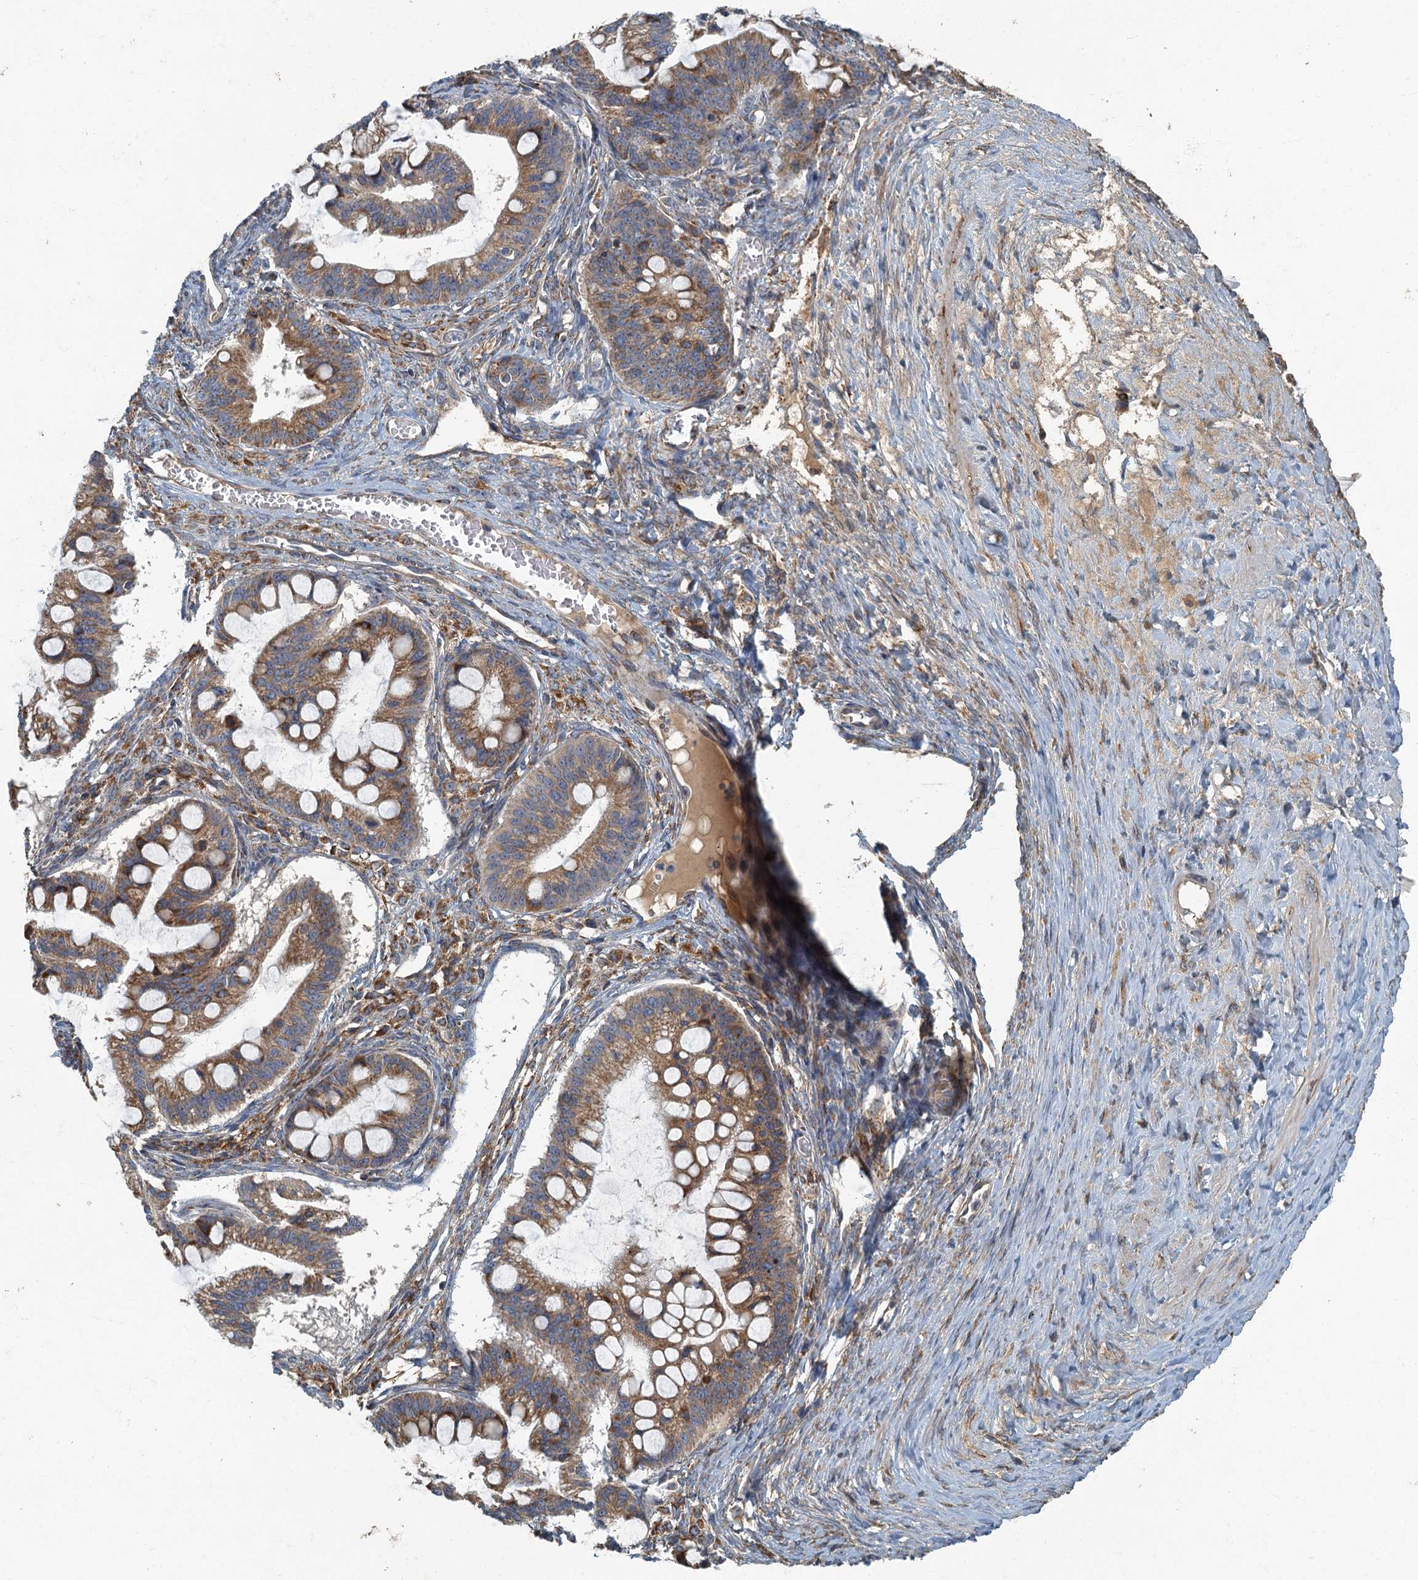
{"staining": {"intensity": "moderate", "quantity": ">75%", "location": "cytoplasmic/membranous"}, "tissue": "ovarian cancer", "cell_type": "Tumor cells", "image_type": "cancer", "snomed": [{"axis": "morphology", "description": "Cystadenocarcinoma, mucinous, NOS"}, {"axis": "topography", "description": "Ovary"}], "caption": "Tumor cells show medium levels of moderate cytoplasmic/membranous expression in approximately >75% of cells in mucinous cystadenocarcinoma (ovarian).", "gene": "SPDYC", "patient": {"sex": "female", "age": 73}}